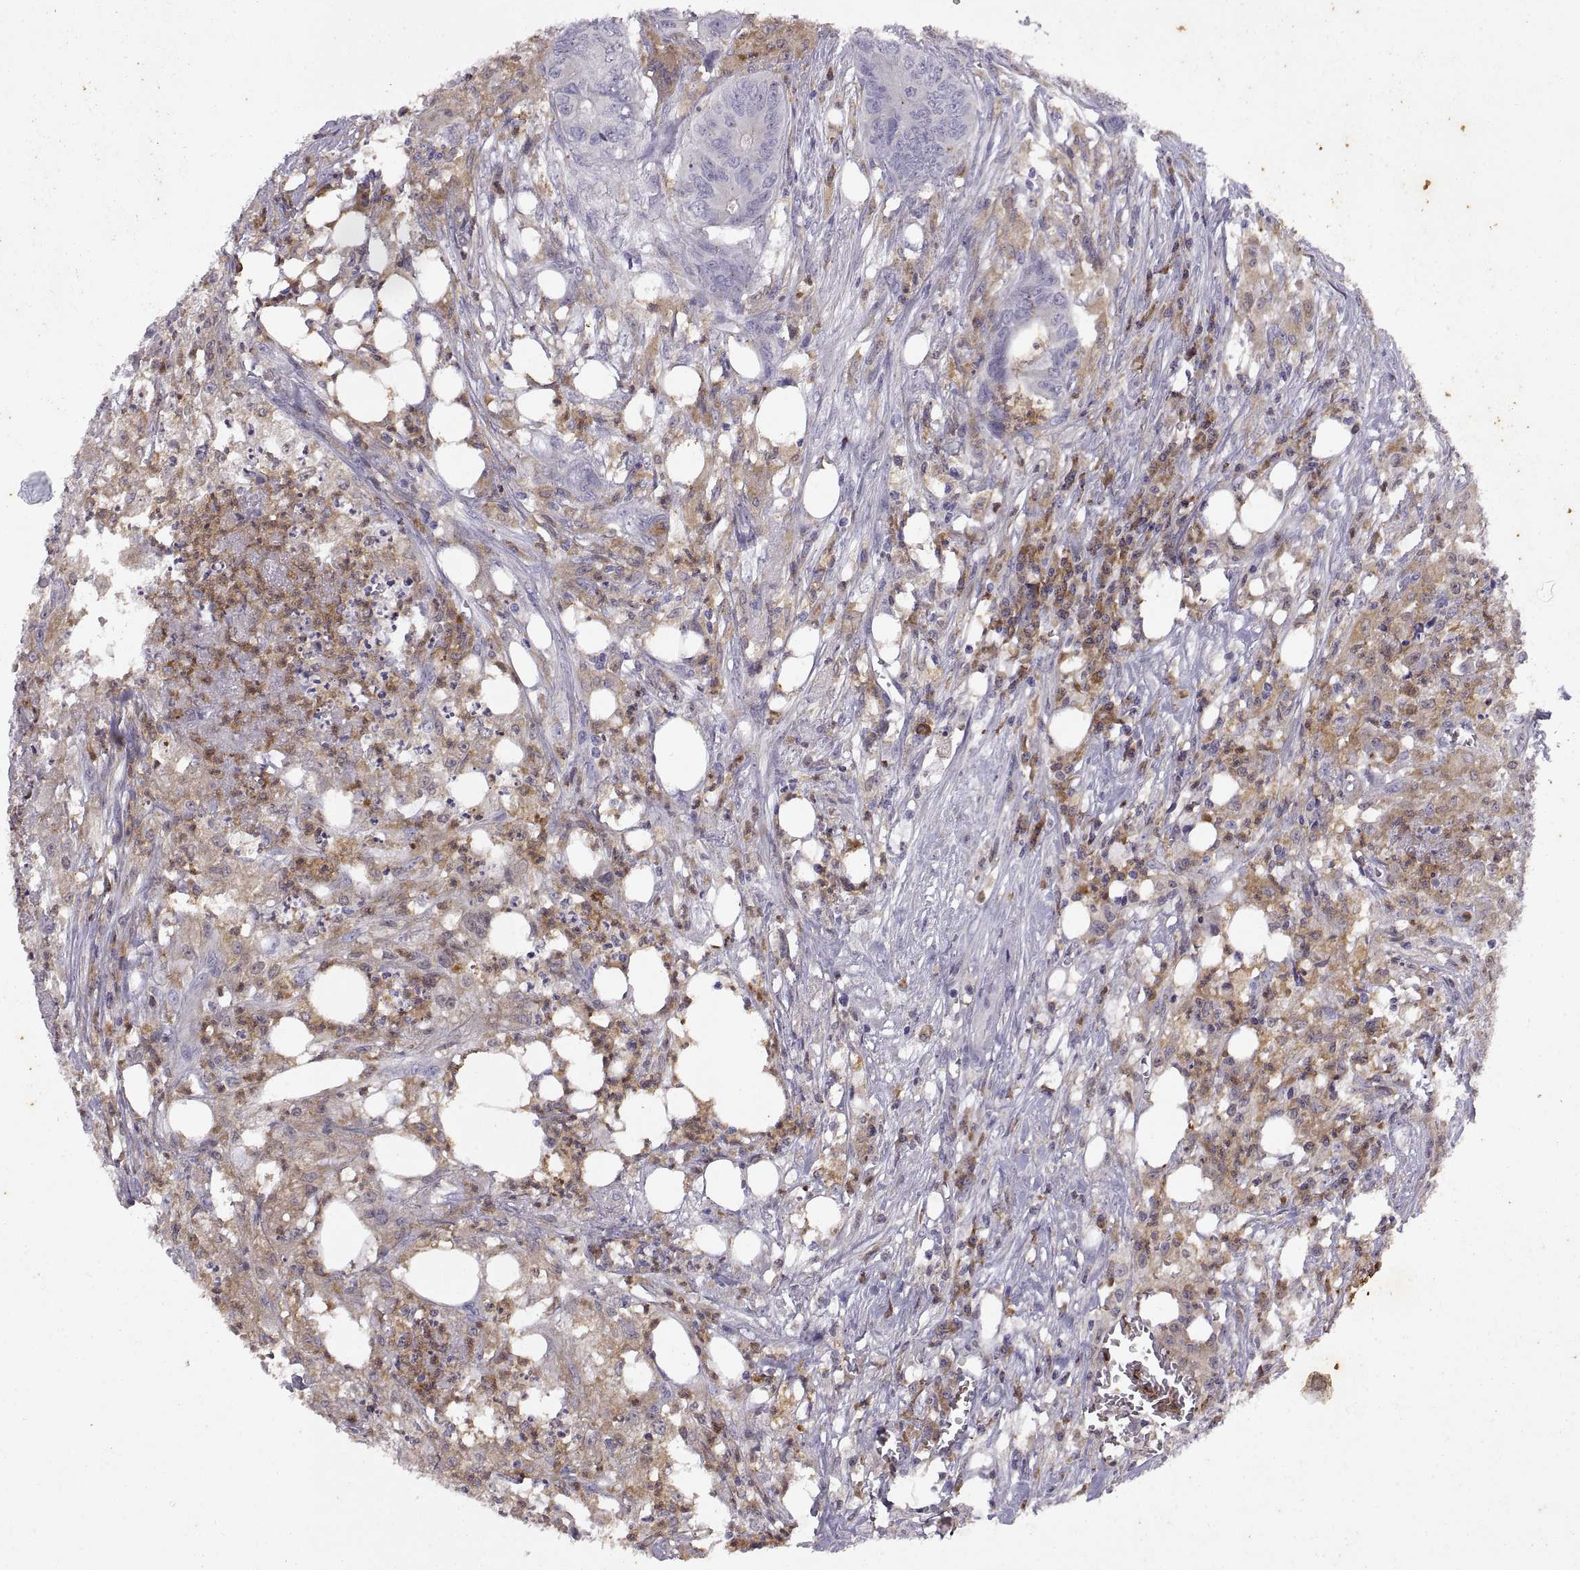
{"staining": {"intensity": "negative", "quantity": "none", "location": "none"}, "tissue": "colorectal cancer", "cell_type": "Tumor cells", "image_type": "cancer", "snomed": [{"axis": "morphology", "description": "Adenocarcinoma, NOS"}, {"axis": "topography", "description": "Colon"}], "caption": "IHC of human colorectal adenocarcinoma exhibits no staining in tumor cells.", "gene": "DOK3", "patient": {"sex": "male", "age": 84}}